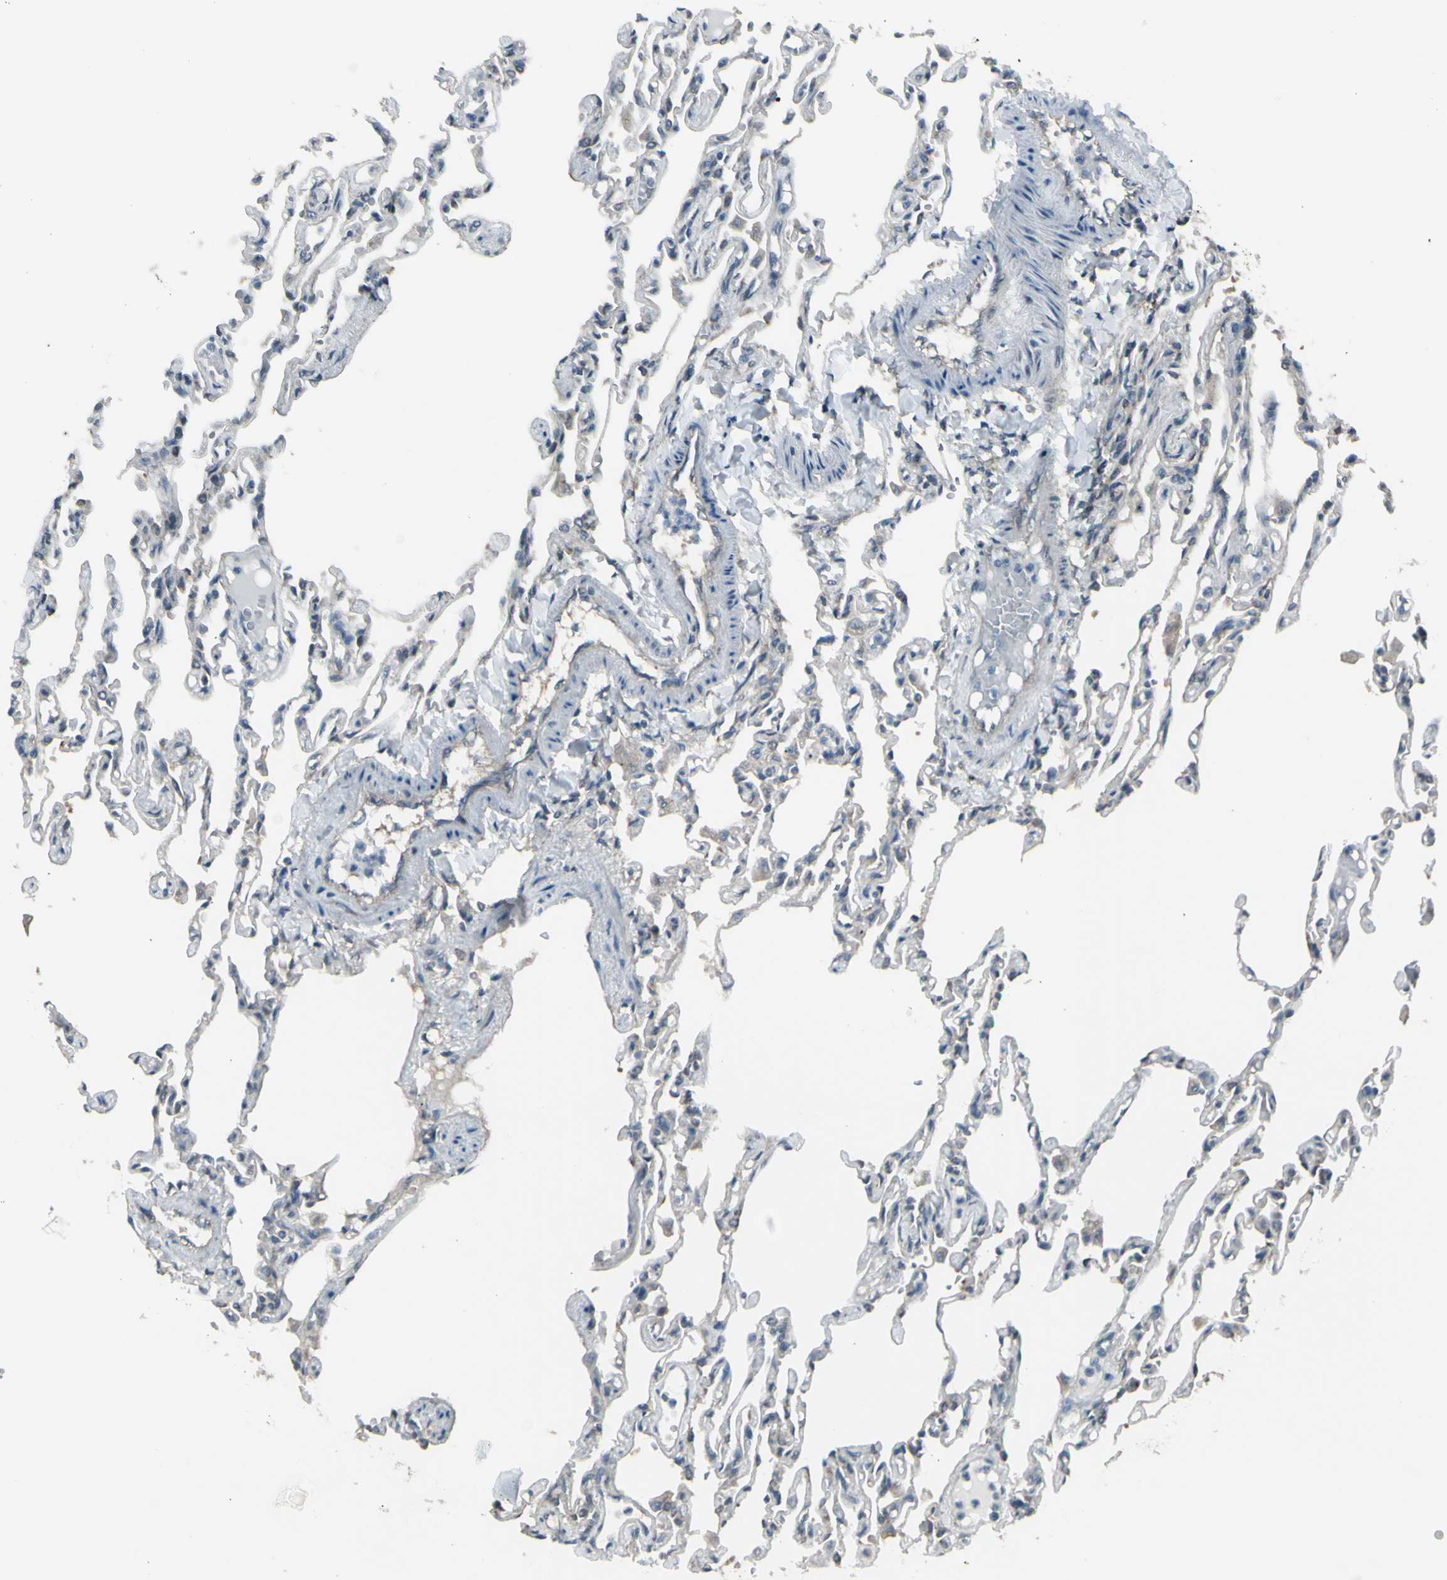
{"staining": {"intensity": "weak", "quantity": "25%-75%", "location": "cytoplasmic/membranous"}, "tissue": "lung", "cell_type": "Alveolar cells", "image_type": "normal", "snomed": [{"axis": "morphology", "description": "Normal tissue, NOS"}, {"axis": "topography", "description": "Lung"}], "caption": "Protein expression analysis of normal human lung reveals weak cytoplasmic/membranous positivity in about 25%-75% of alveolar cells.", "gene": "NAXD", "patient": {"sex": "male", "age": 21}}